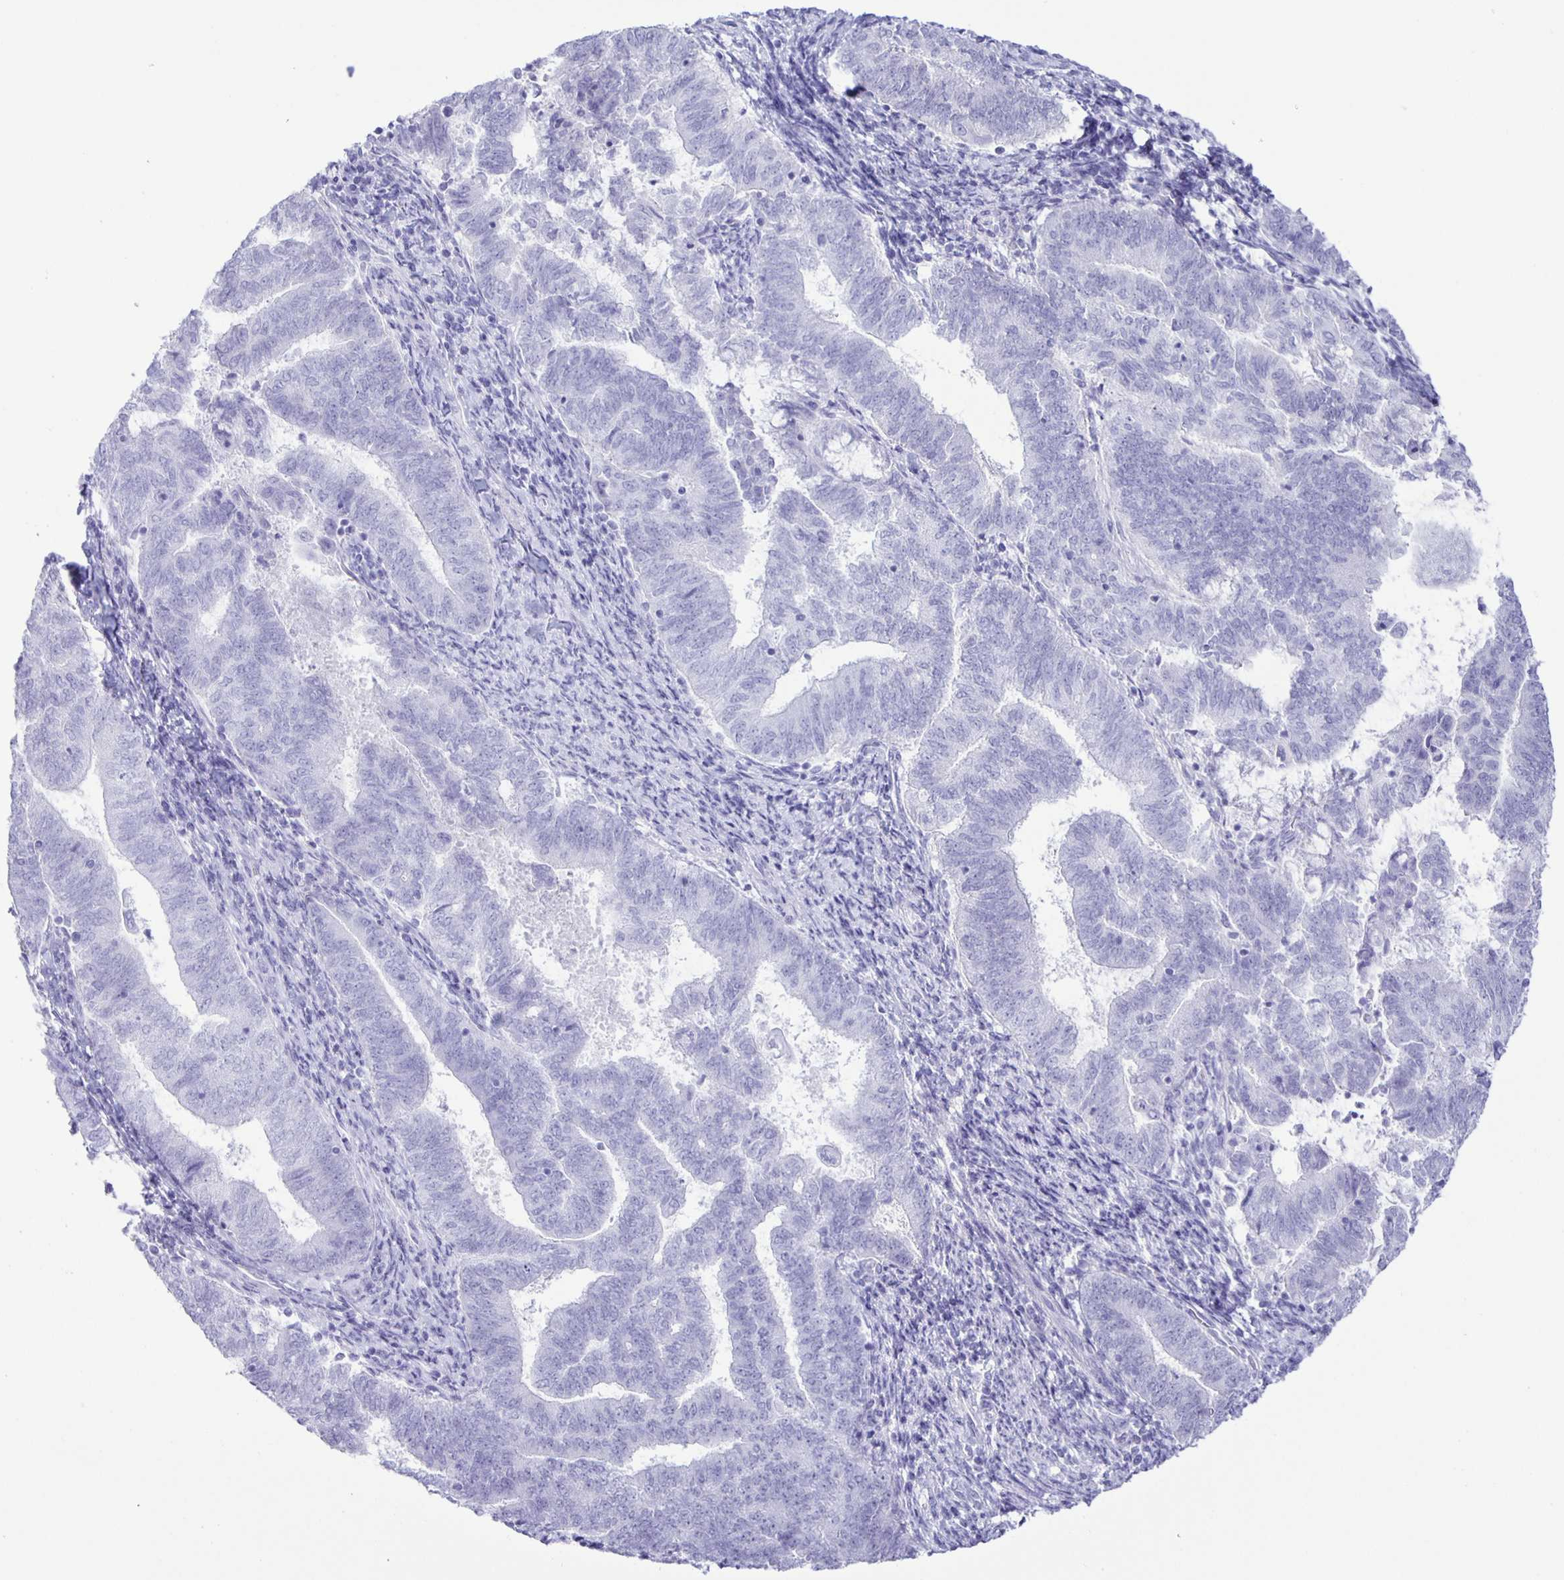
{"staining": {"intensity": "negative", "quantity": "none", "location": "none"}, "tissue": "endometrial cancer", "cell_type": "Tumor cells", "image_type": "cancer", "snomed": [{"axis": "morphology", "description": "Adenocarcinoma, NOS"}, {"axis": "topography", "description": "Endometrium"}], "caption": "High magnification brightfield microscopy of endometrial adenocarcinoma stained with DAB (brown) and counterstained with hematoxylin (blue): tumor cells show no significant positivity. (DAB (3,3'-diaminobenzidine) IHC visualized using brightfield microscopy, high magnification).", "gene": "EZHIP", "patient": {"sex": "female", "age": 65}}